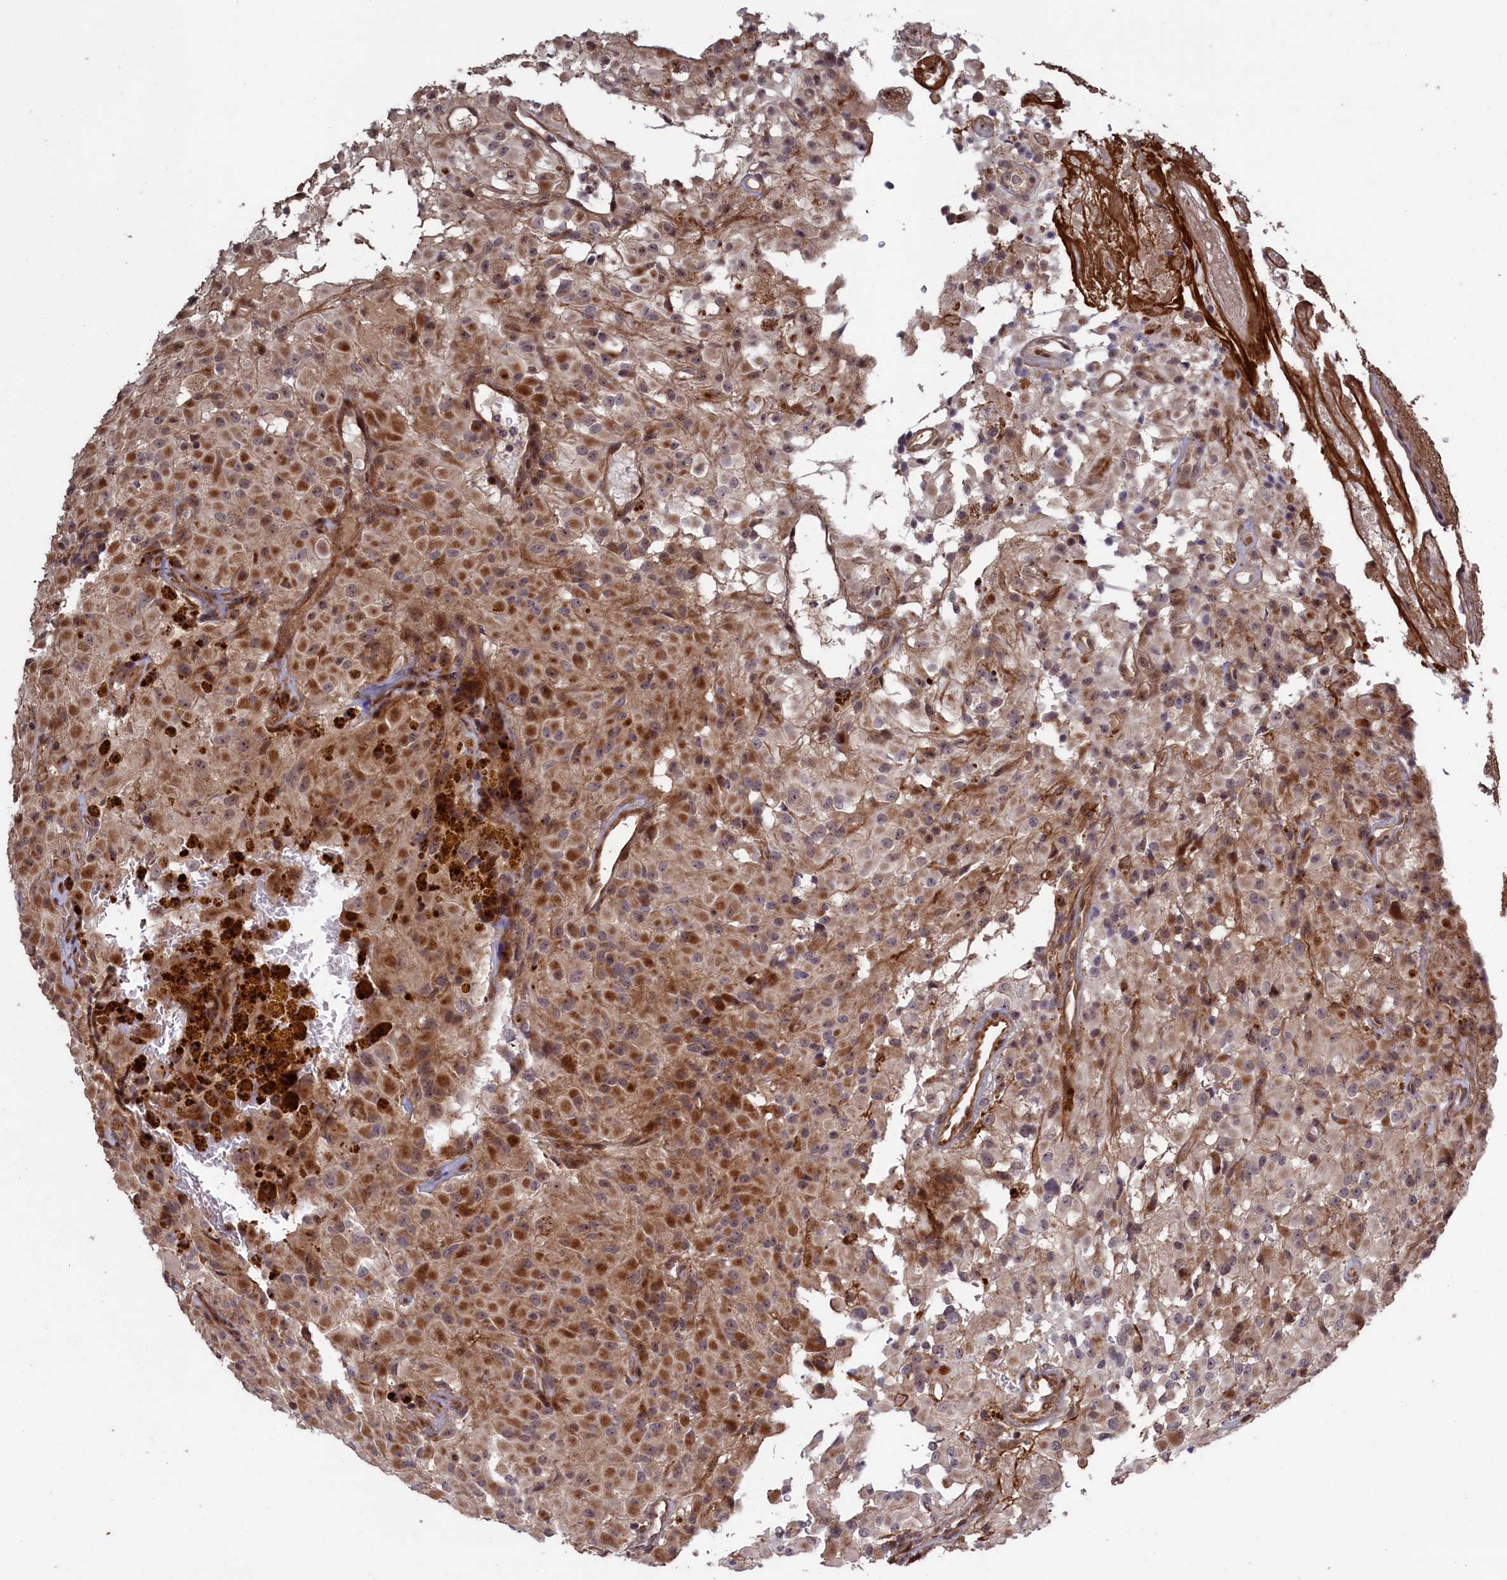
{"staining": {"intensity": "moderate", "quantity": "25%-75%", "location": "cytoplasmic/membranous"}, "tissue": "glioma", "cell_type": "Tumor cells", "image_type": "cancer", "snomed": [{"axis": "morphology", "description": "Glioma, malignant, High grade"}, {"axis": "topography", "description": "Brain"}], "caption": "Immunohistochemistry staining of high-grade glioma (malignant), which exhibits medium levels of moderate cytoplasmic/membranous staining in about 25%-75% of tumor cells indicating moderate cytoplasmic/membranous protein positivity. The staining was performed using DAB (brown) for protein detection and nuclei were counterstained in hematoxylin (blue).", "gene": "LSG1", "patient": {"sex": "female", "age": 59}}